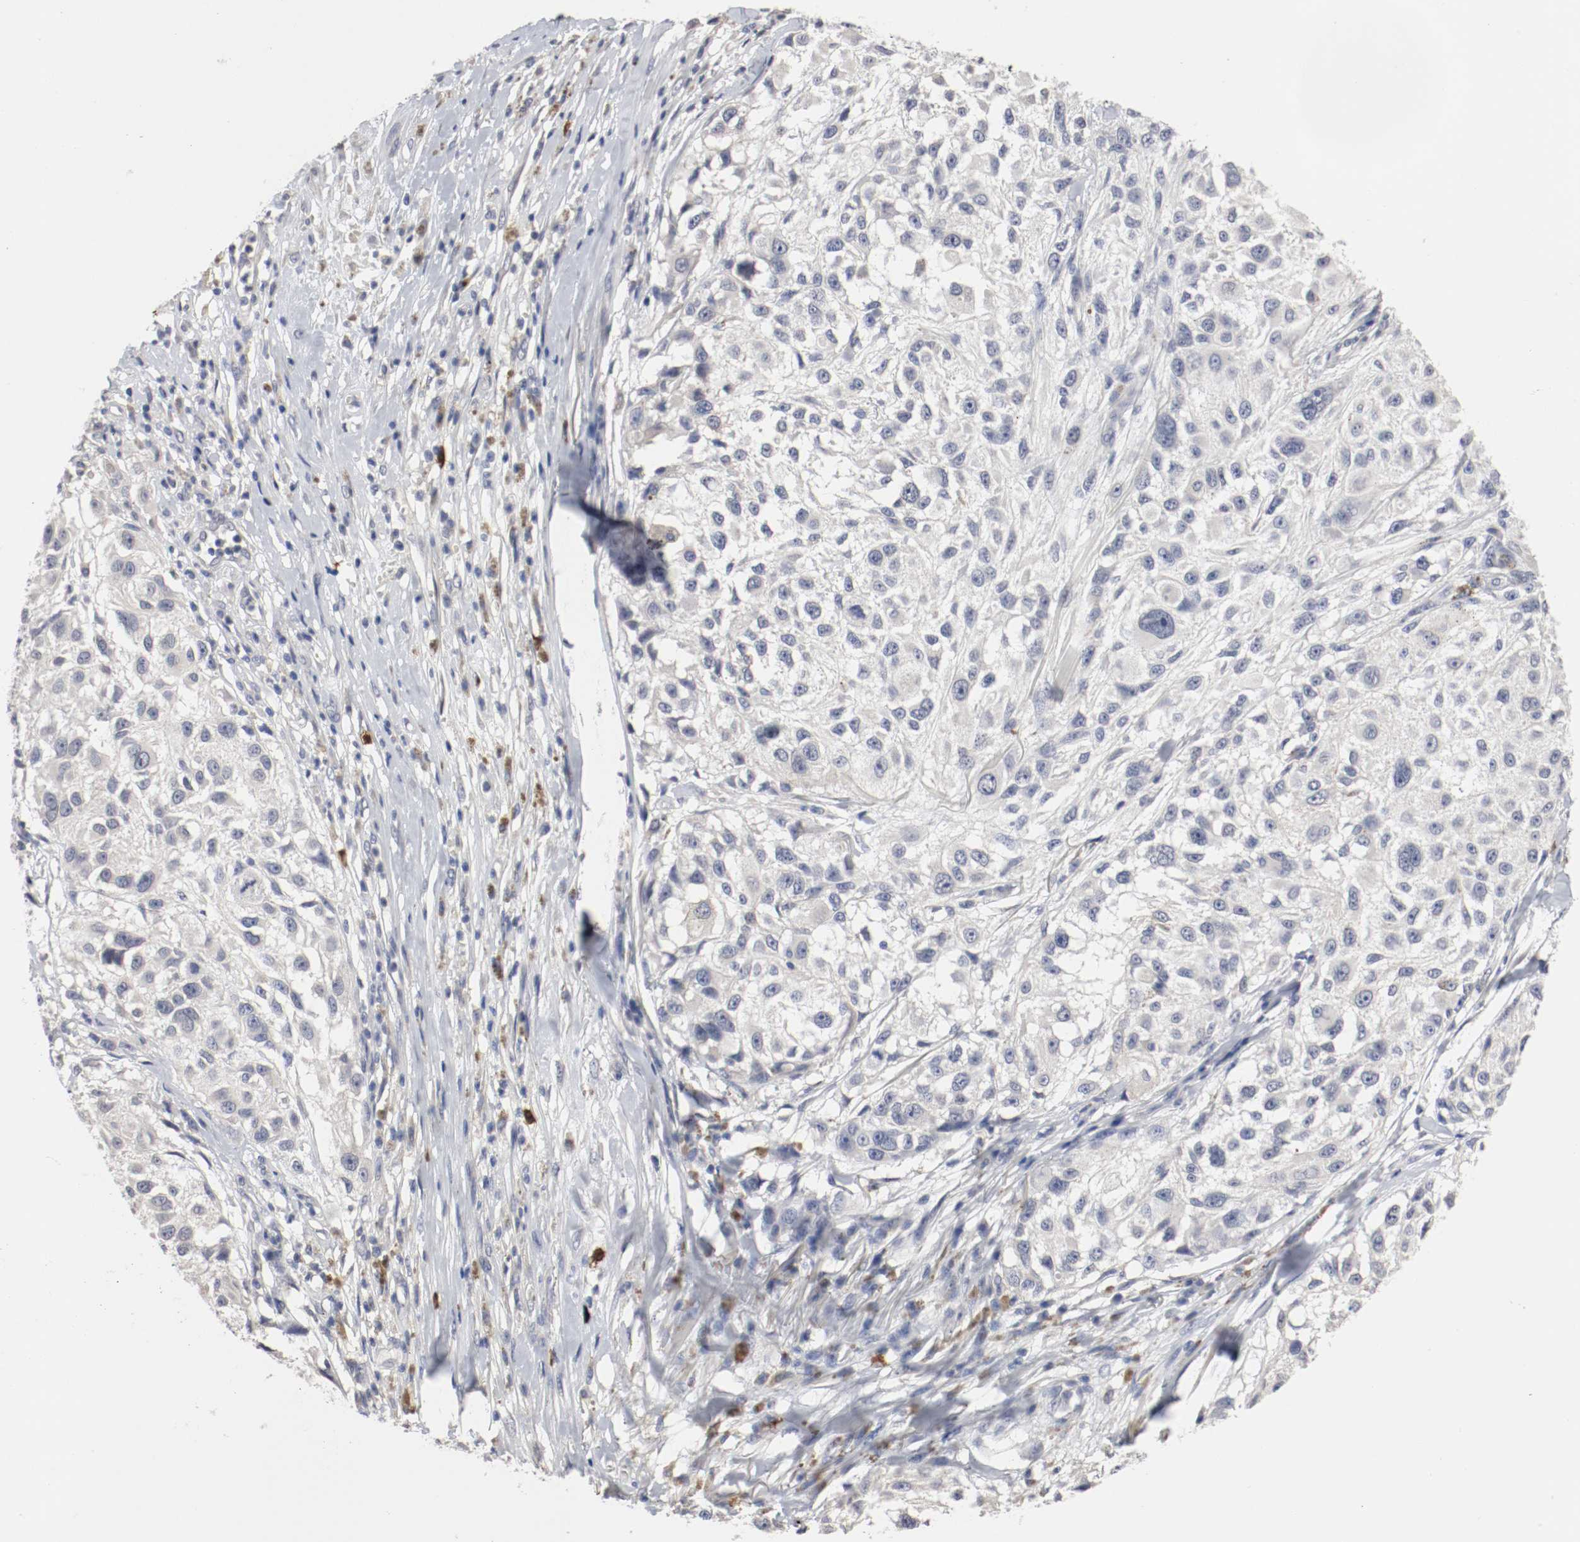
{"staining": {"intensity": "negative", "quantity": "none", "location": "none"}, "tissue": "melanoma", "cell_type": "Tumor cells", "image_type": "cancer", "snomed": [{"axis": "morphology", "description": "Necrosis, NOS"}, {"axis": "morphology", "description": "Malignant melanoma, NOS"}, {"axis": "topography", "description": "Skin"}], "caption": "The histopathology image exhibits no significant positivity in tumor cells of malignant melanoma.", "gene": "CEBPE", "patient": {"sex": "female", "age": 87}}